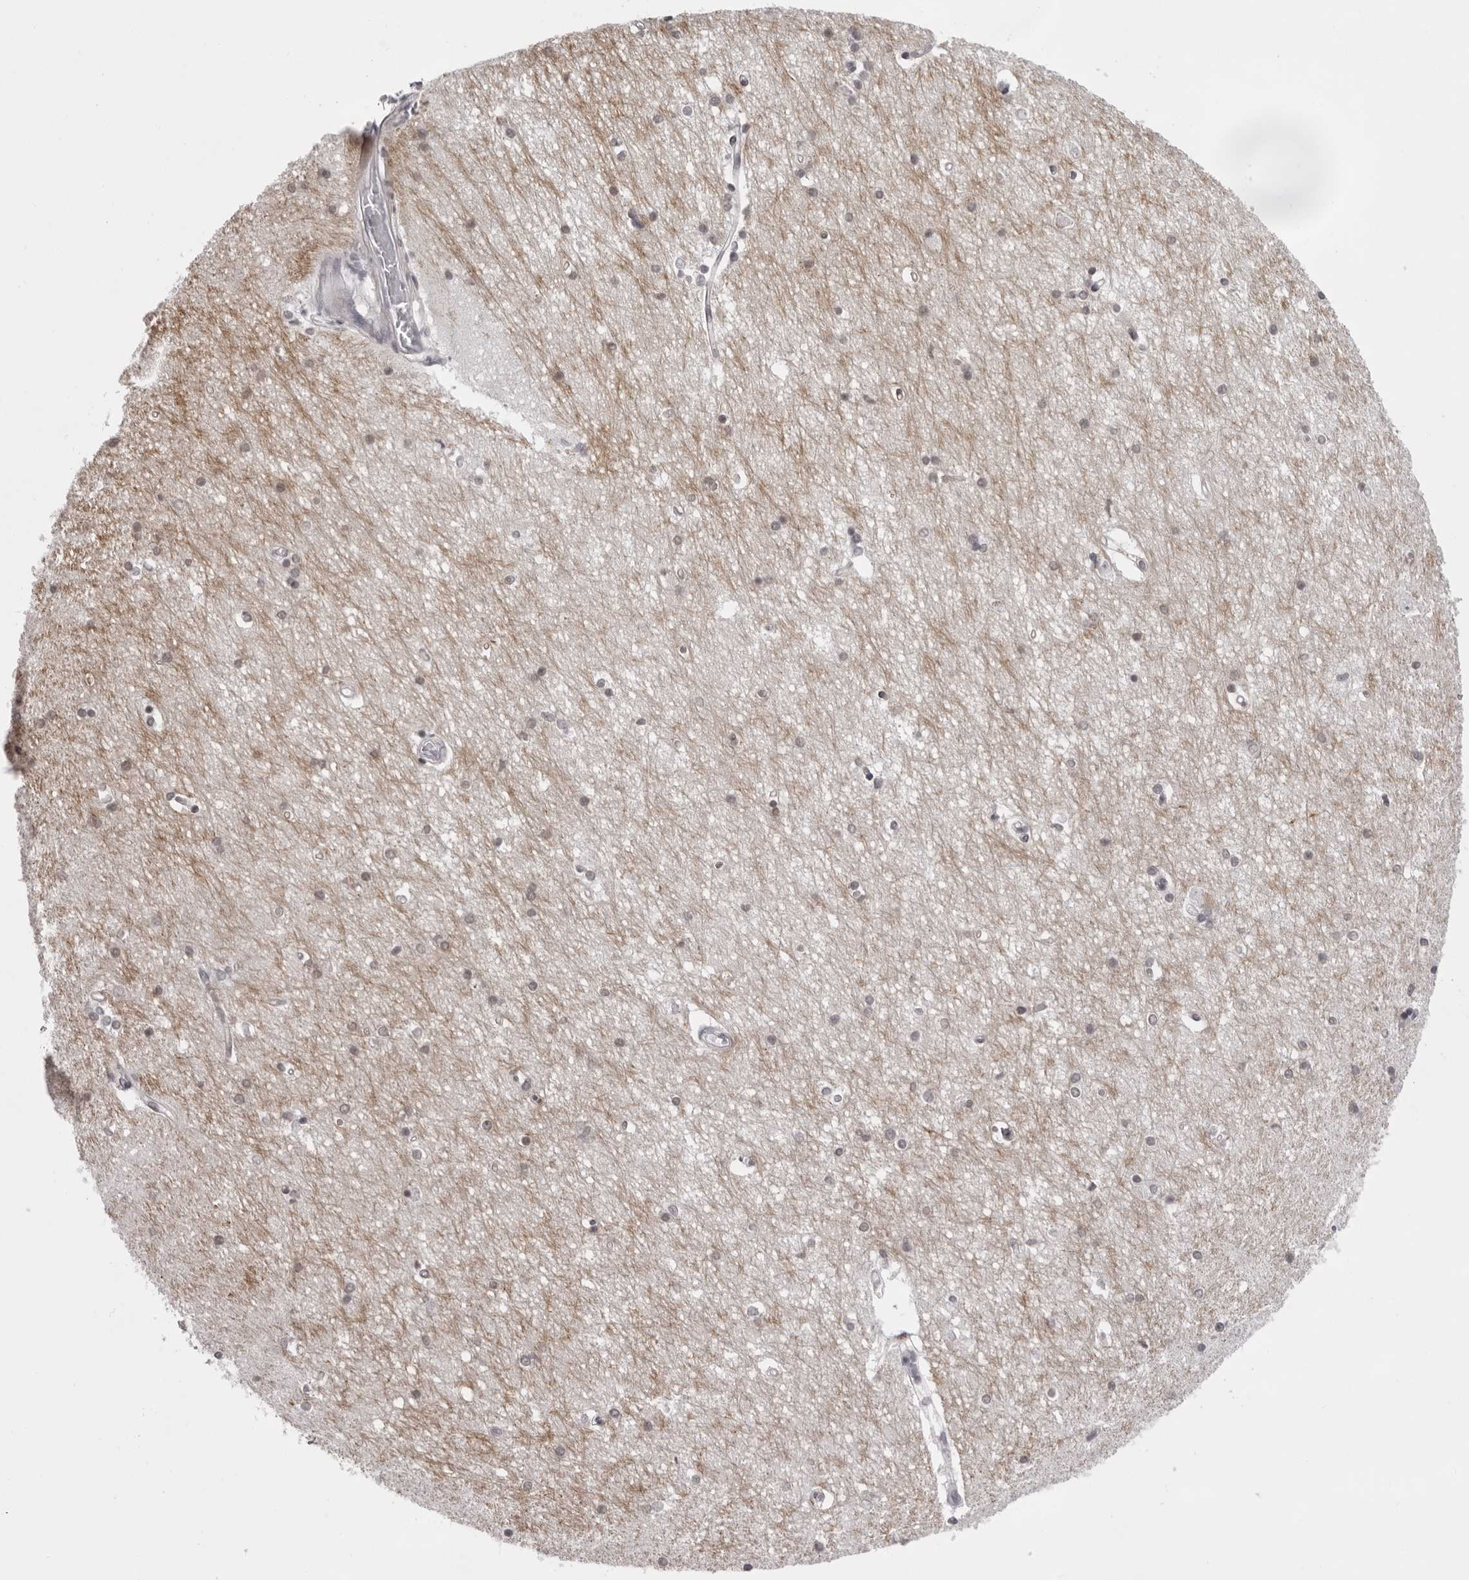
{"staining": {"intensity": "weak", "quantity": ">75%", "location": "cytoplasmic/membranous,nuclear"}, "tissue": "hippocampus", "cell_type": "Glial cells", "image_type": "normal", "snomed": [{"axis": "morphology", "description": "Normal tissue, NOS"}, {"axis": "topography", "description": "Hippocampus"}], "caption": "IHC (DAB (3,3'-diaminobenzidine)) staining of normal human hippocampus displays weak cytoplasmic/membranous,nuclear protein positivity in about >75% of glial cells.", "gene": "NUDT18", "patient": {"sex": "male", "age": 45}}